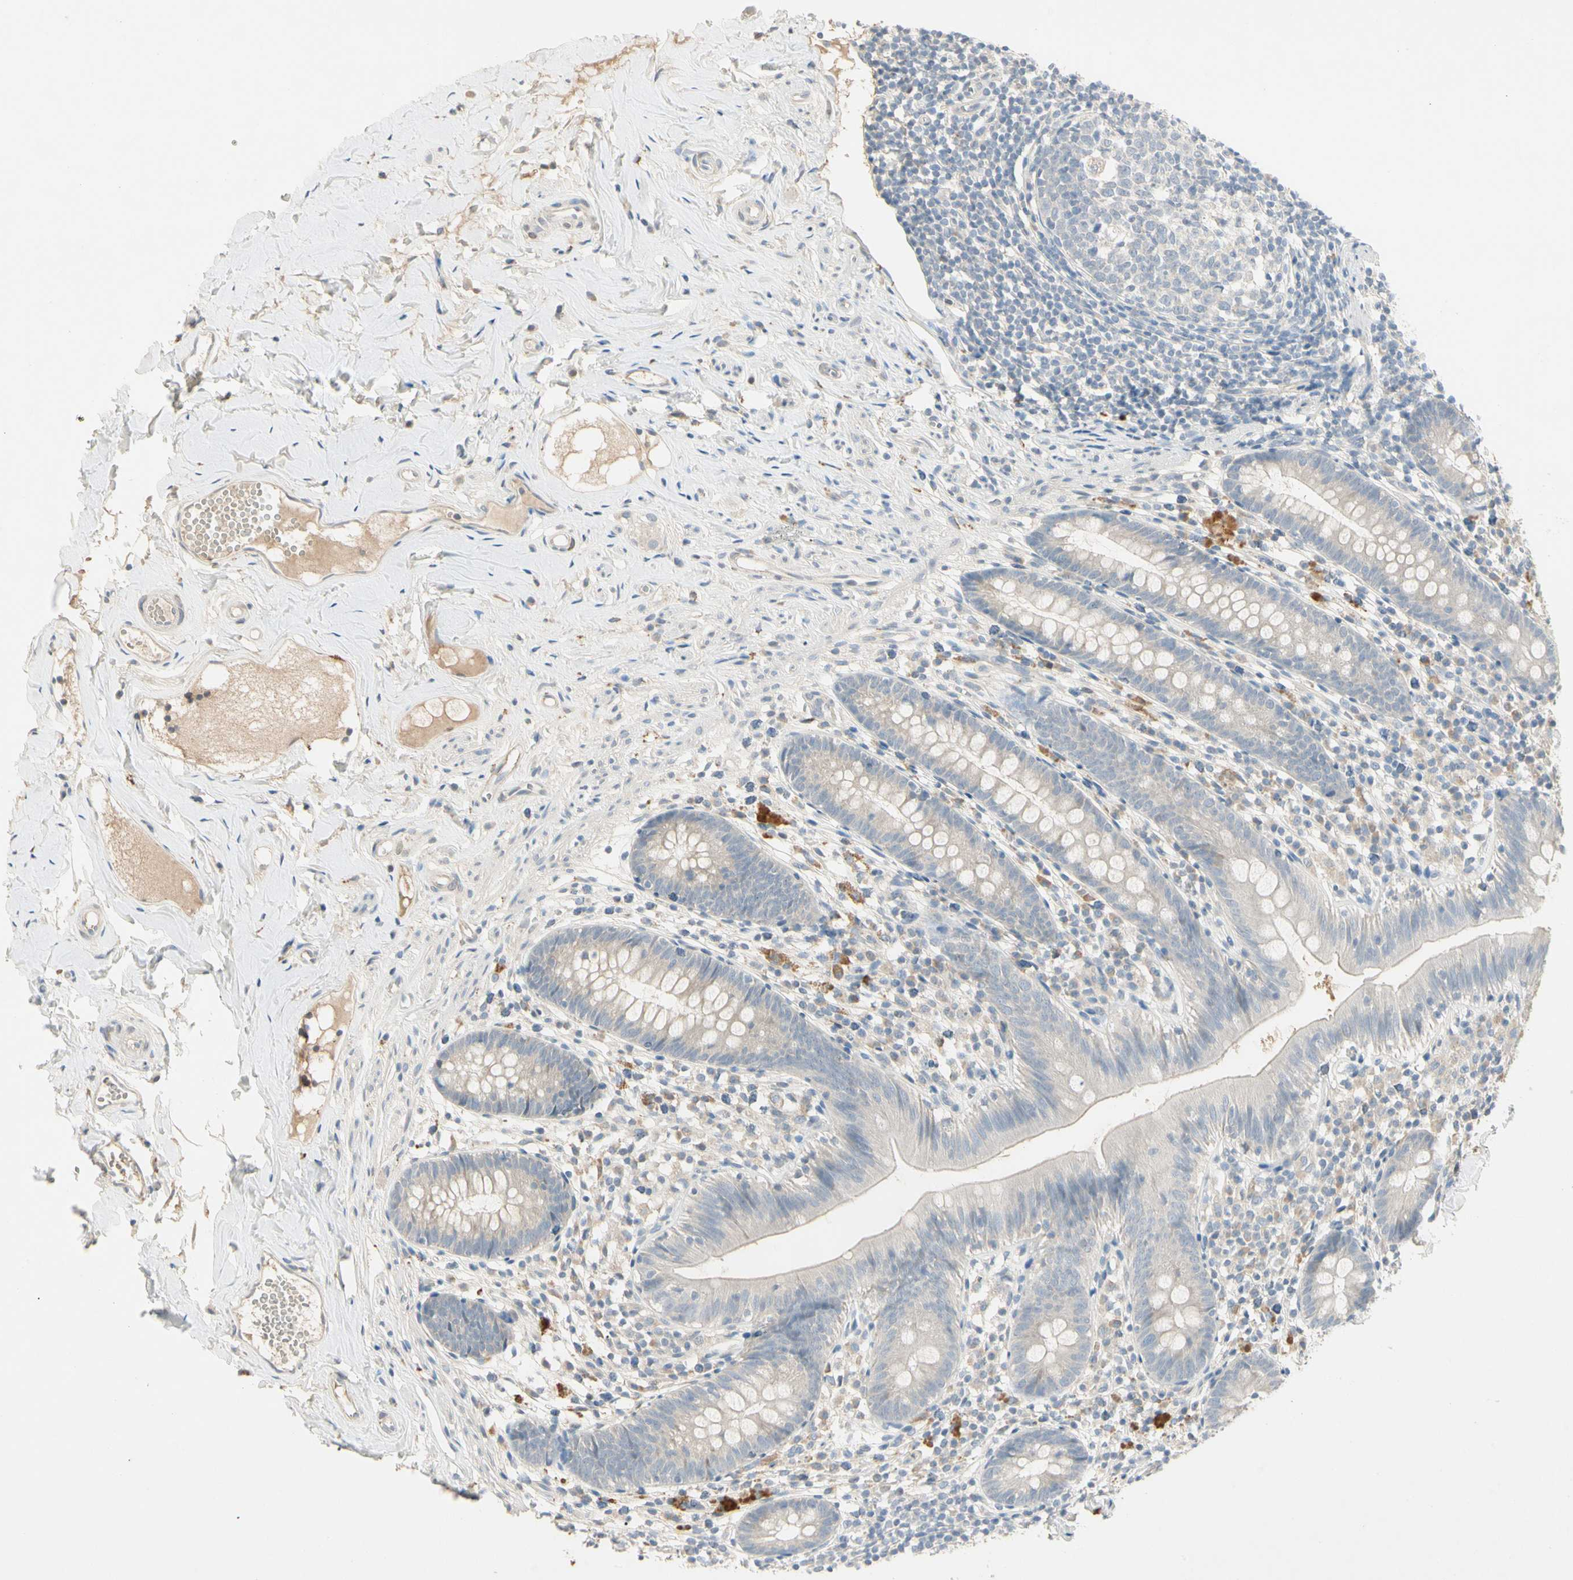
{"staining": {"intensity": "negative", "quantity": "none", "location": "none"}, "tissue": "appendix", "cell_type": "Glandular cells", "image_type": "normal", "snomed": [{"axis": "morphology", "description": "Normal tissue, NOS"}, {"axis": "topography", "description": "Appendix"}], "caption": "Glandular cells show no significant protein expression in benign appendix.", "gene": "PRSS21", "patient": {"sex": "male", "age": 52}}